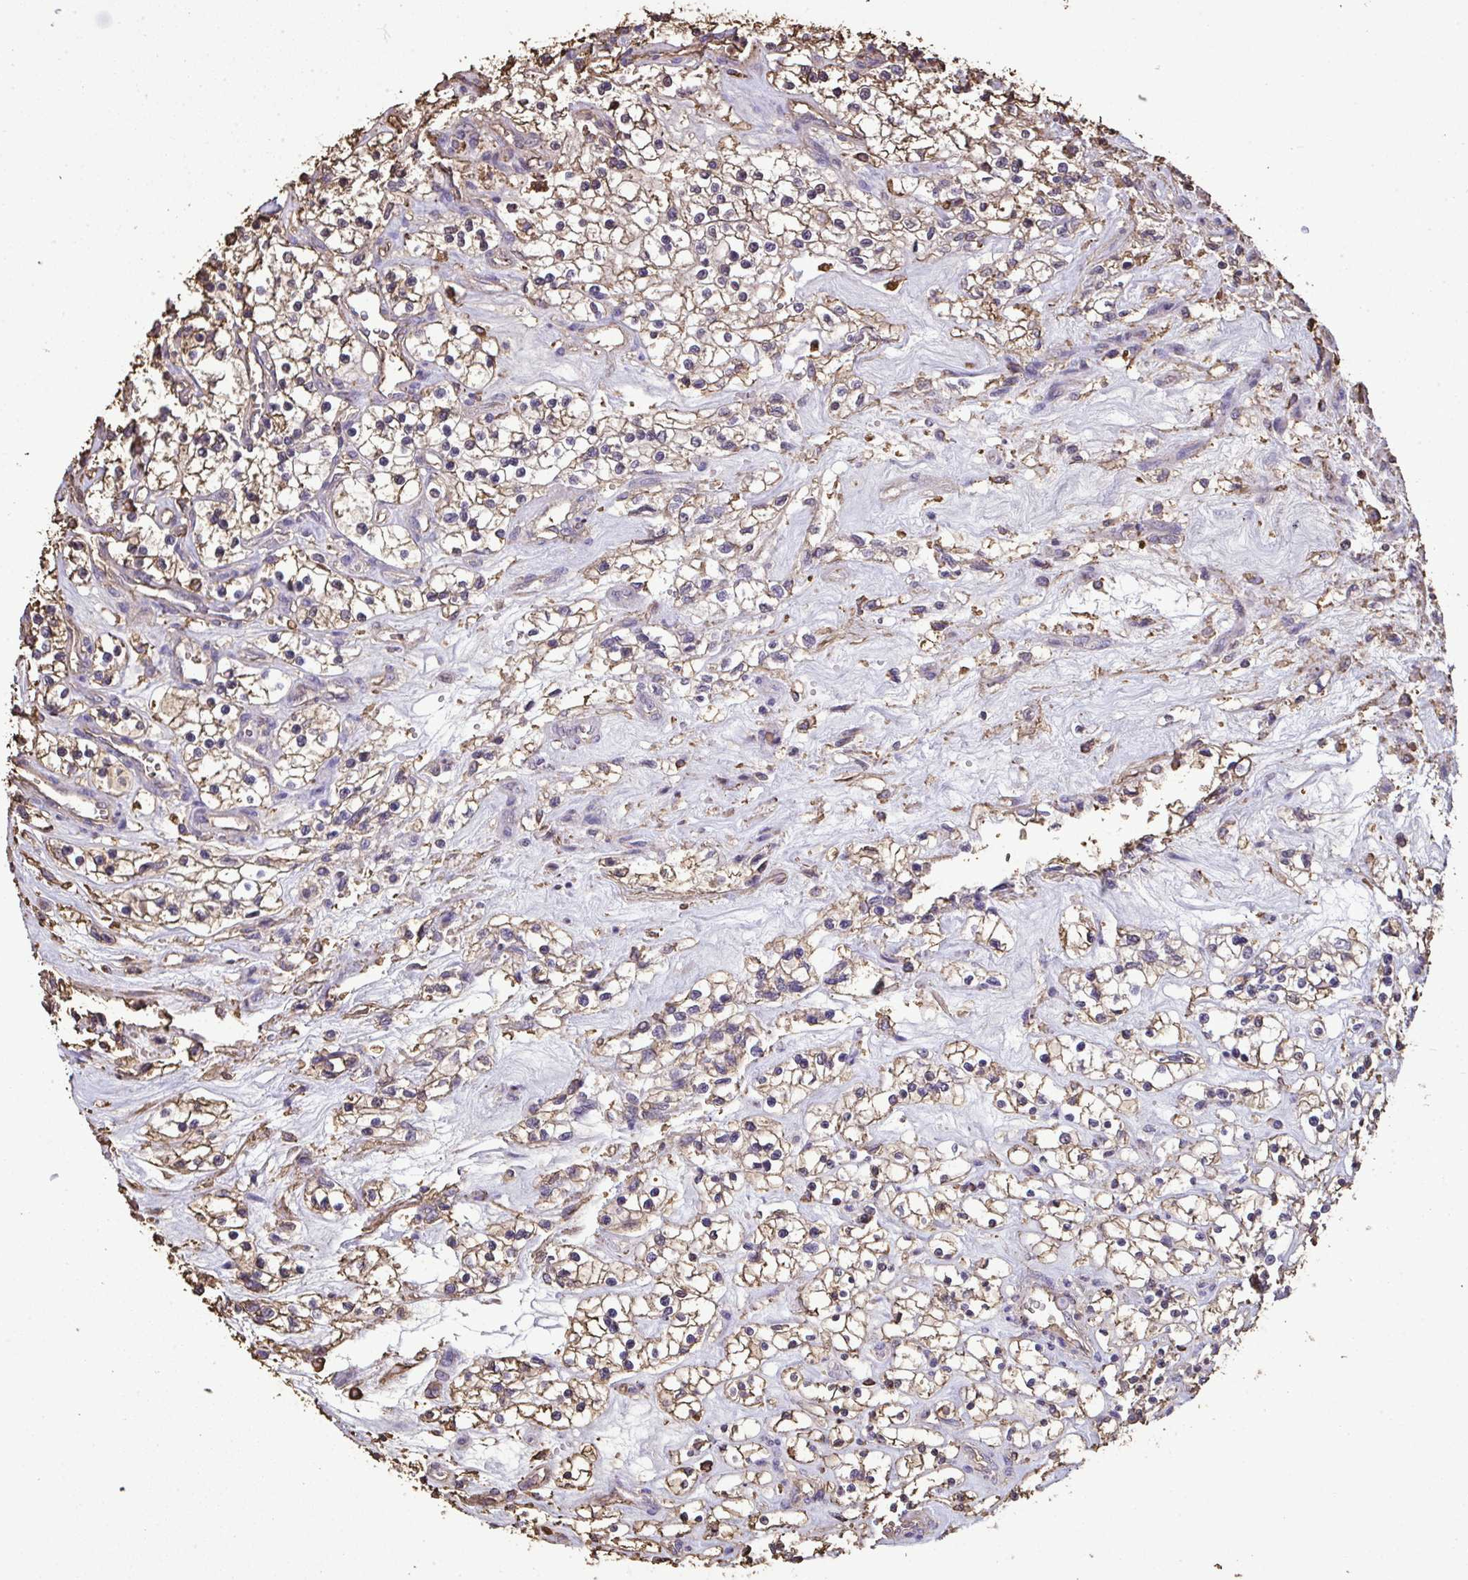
{"staining": {"intensity": "moderate", "quantity": ">75%", "location": "cytoplasmic/membranous"}, "tissue": "renal cancer", "cell_type": "Tumor cells", "image_type": "cancer", "snomed": [{"axis": "morphology", "description": "Adenocarcinoma, NOS"}, {"axis": "topography", "description": "Kidney"}], "caption": "Renal cancer (adenocarcinoma) was stained to show a protein in brown. There is medium levels of moderate cytoplasmic/membranous staining in about >75% of tumor cells.", "gene": "ANXA5", "patient": {"sex": "female", "age": 69}}